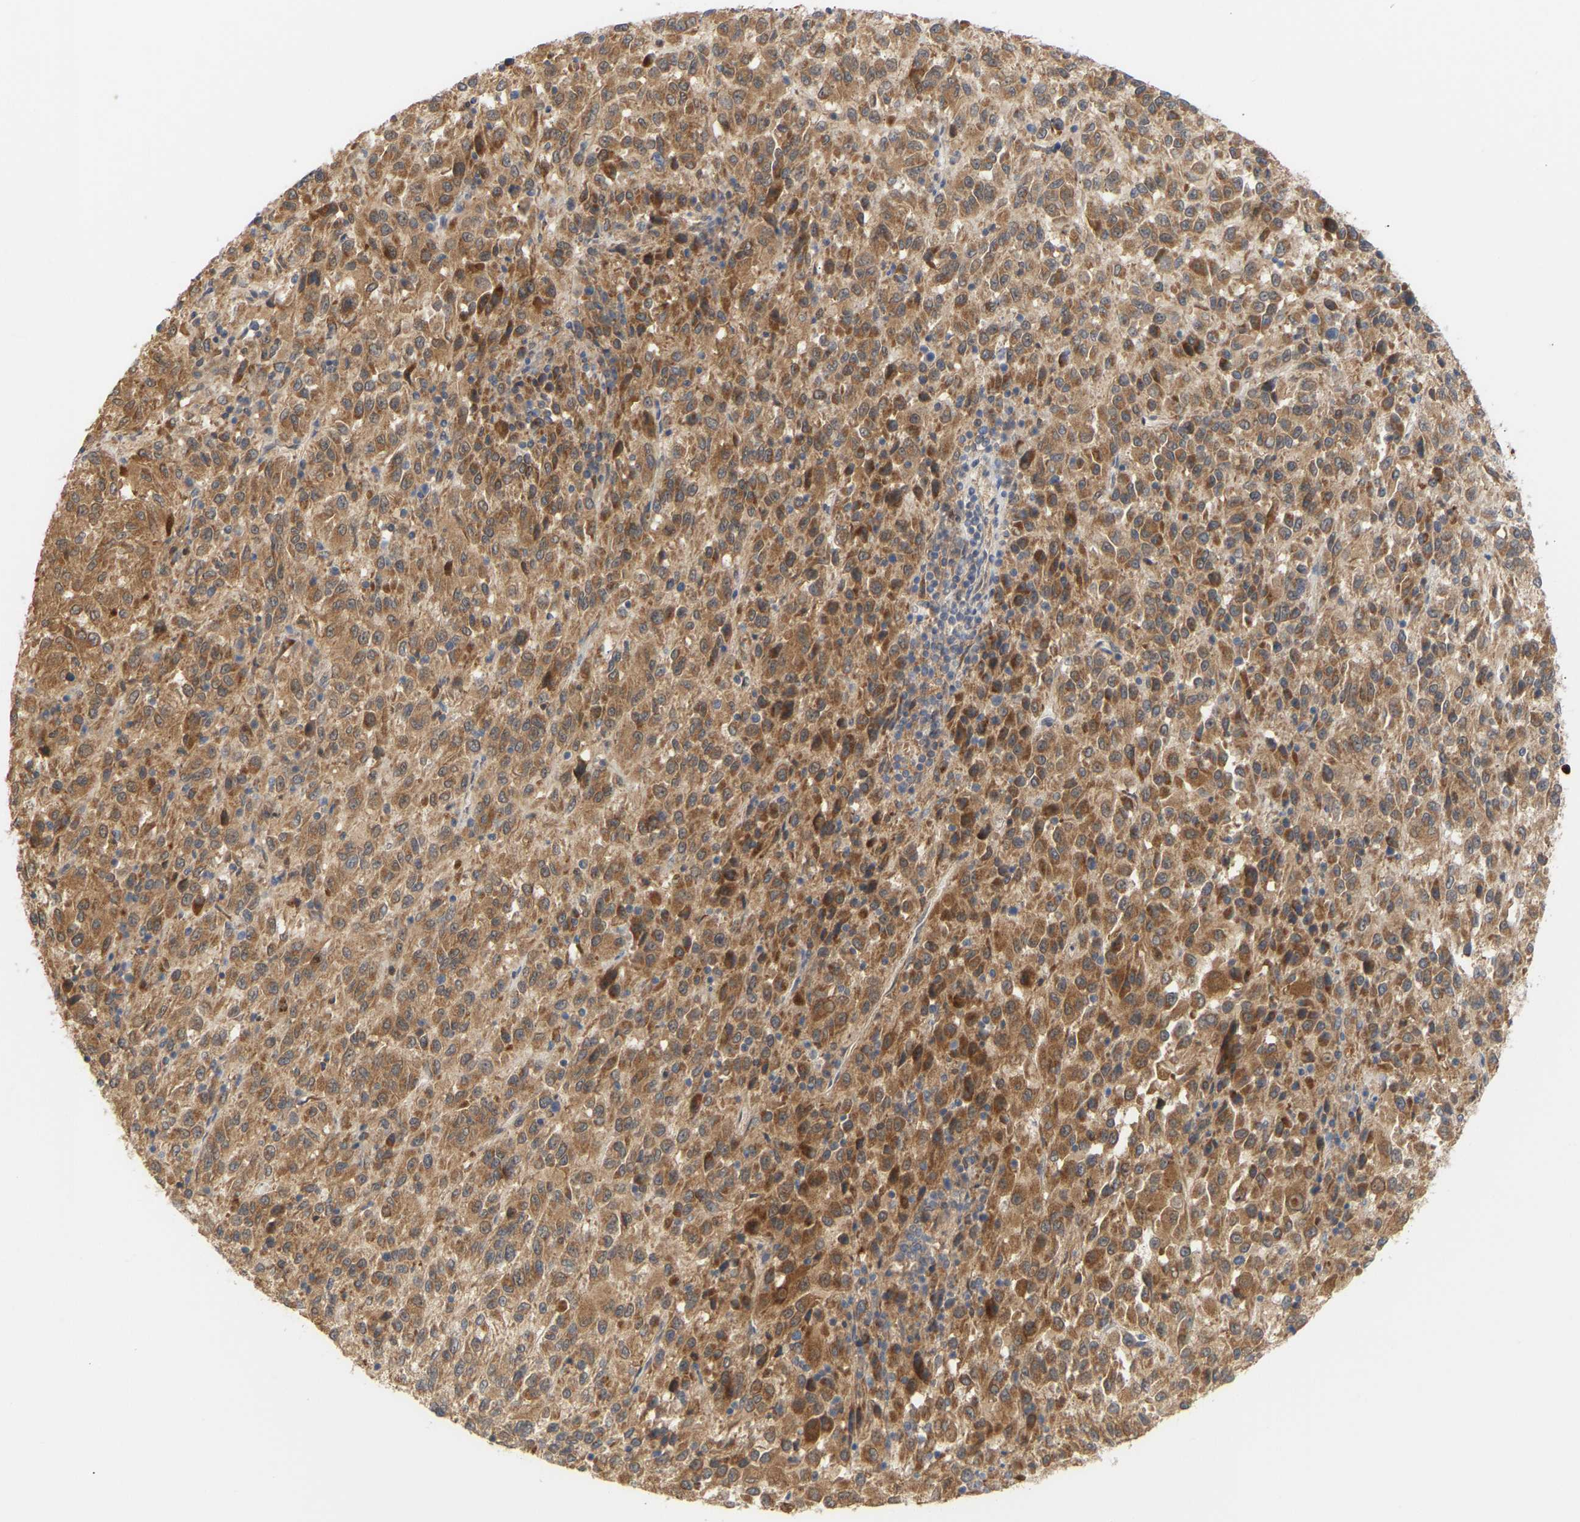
{"staining": {"intensity": "moderate", "quantity": ">75%", "location": "cytoplasmic/membranous"}, "tissue": "melanoma", "cell_type": "Tumor cells", "image_type": "cancer", "snomed": [{"axis": "morphology", "description": "Malignant melanoma, Metastatic site"}, {"axis": "topography", "description": "Lung"}], "caption": "Immunohistochemical staining of malignant melanoma (metastatic site) demonstrates medium levels of moderate cytoplasmic/membranous protein positivity in approximately >75% of tumor cells. (Brightfield microscopy of DAB IHC at high magnification).", "gene": "TPMT", "patient": {"sex": "male", "age": 64}}